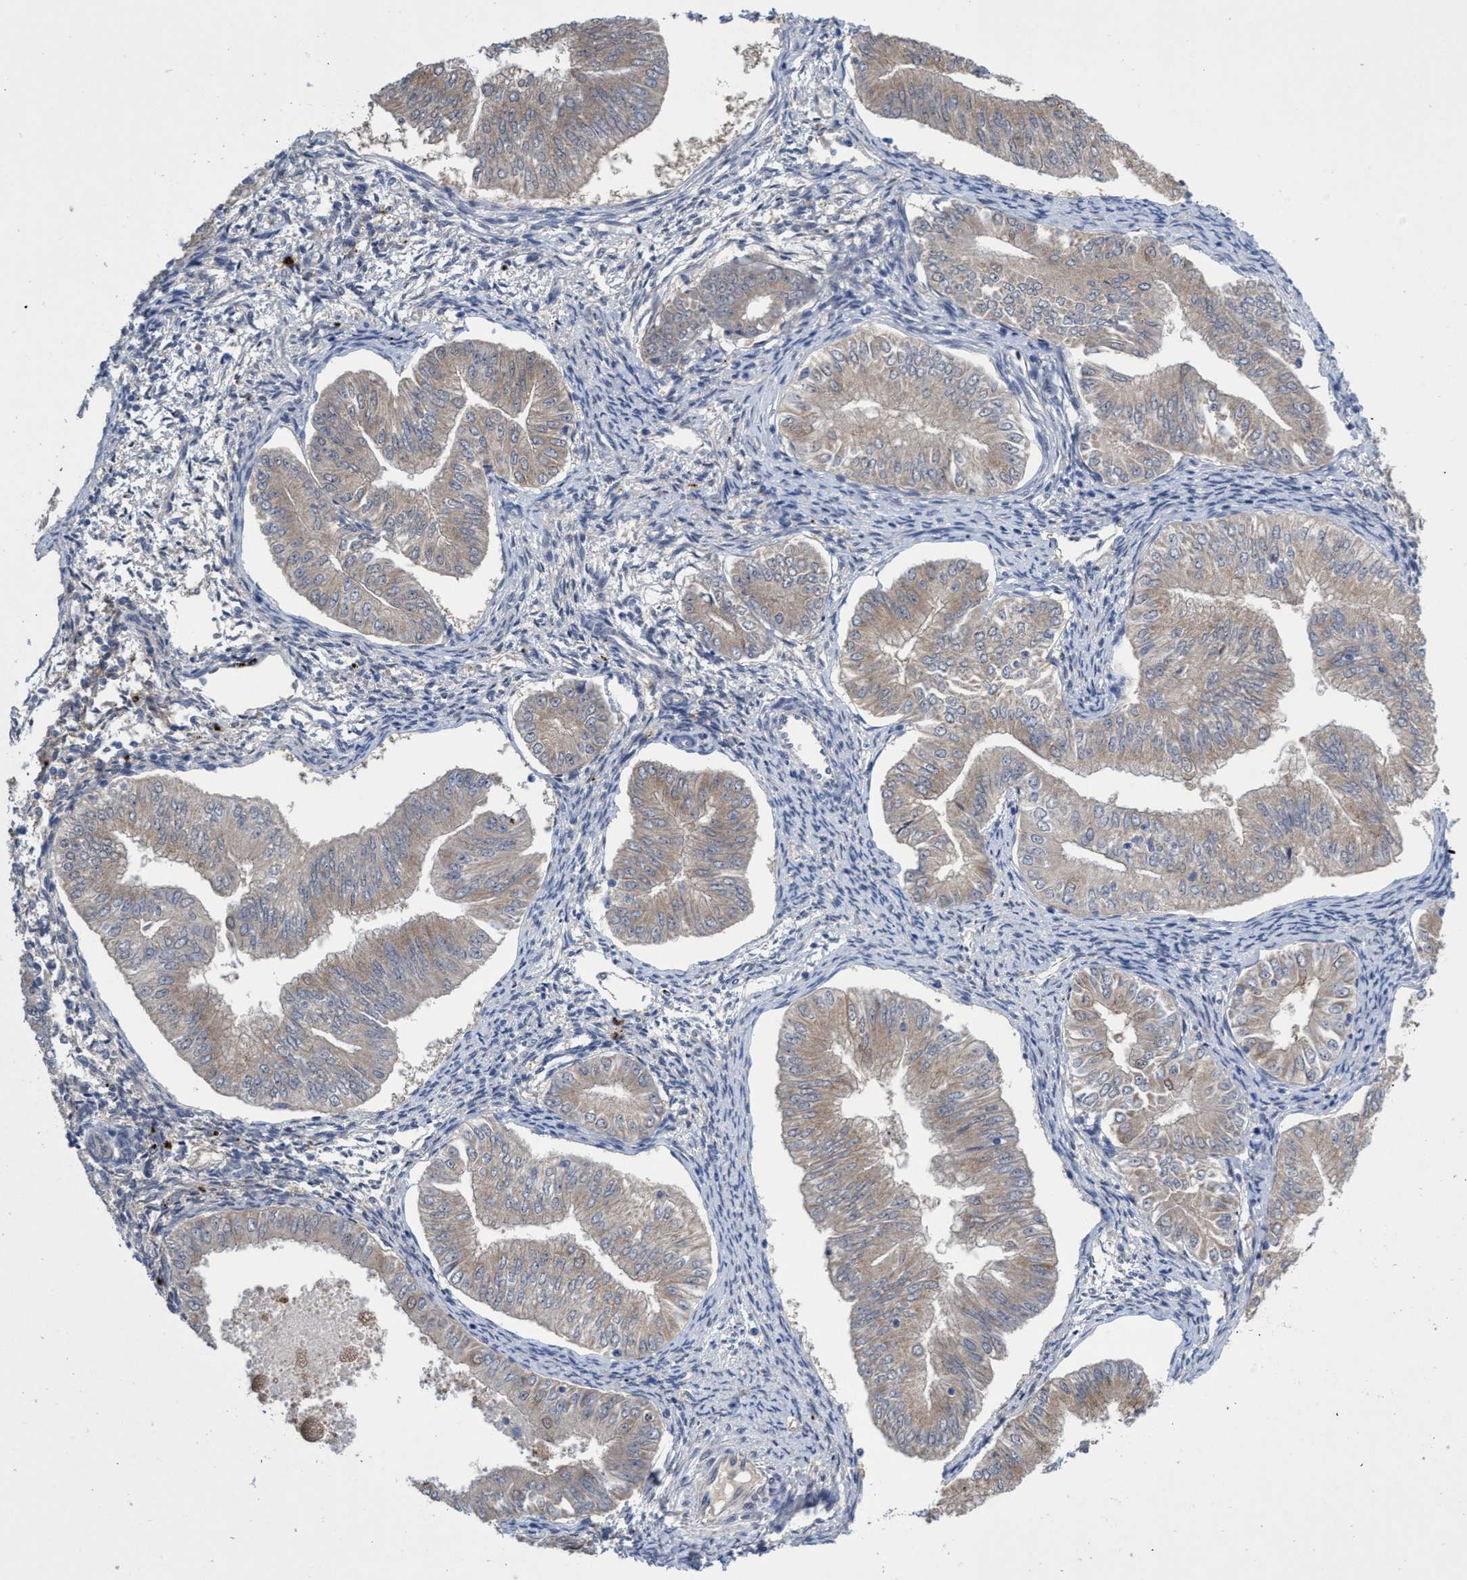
{"staining": {"intensity": "weak", "quantity": ">75%", "location": "cytoplasmic/membranous"}, "tissue": "endometrial cancer", "cell_type": "Tumor cells", "image_type": "cancer", "snomed": [{"axis": "morphology", "description": "Normal tissue, NOS"}, {"axis": "morphology", "description": "Adenocarcinoma, NOS"}, {"axis": "topography", "description": "Endometrium"}], "caption": "About >75% of tumor cells in adenocarcinoma (endometrial) demonstrate weak cytoplasmic/membranous protein expression as visualized by brown immunohistochemical staining.", "gene": "SVEP1", "patient": {"sex": "female", "age": 53}}